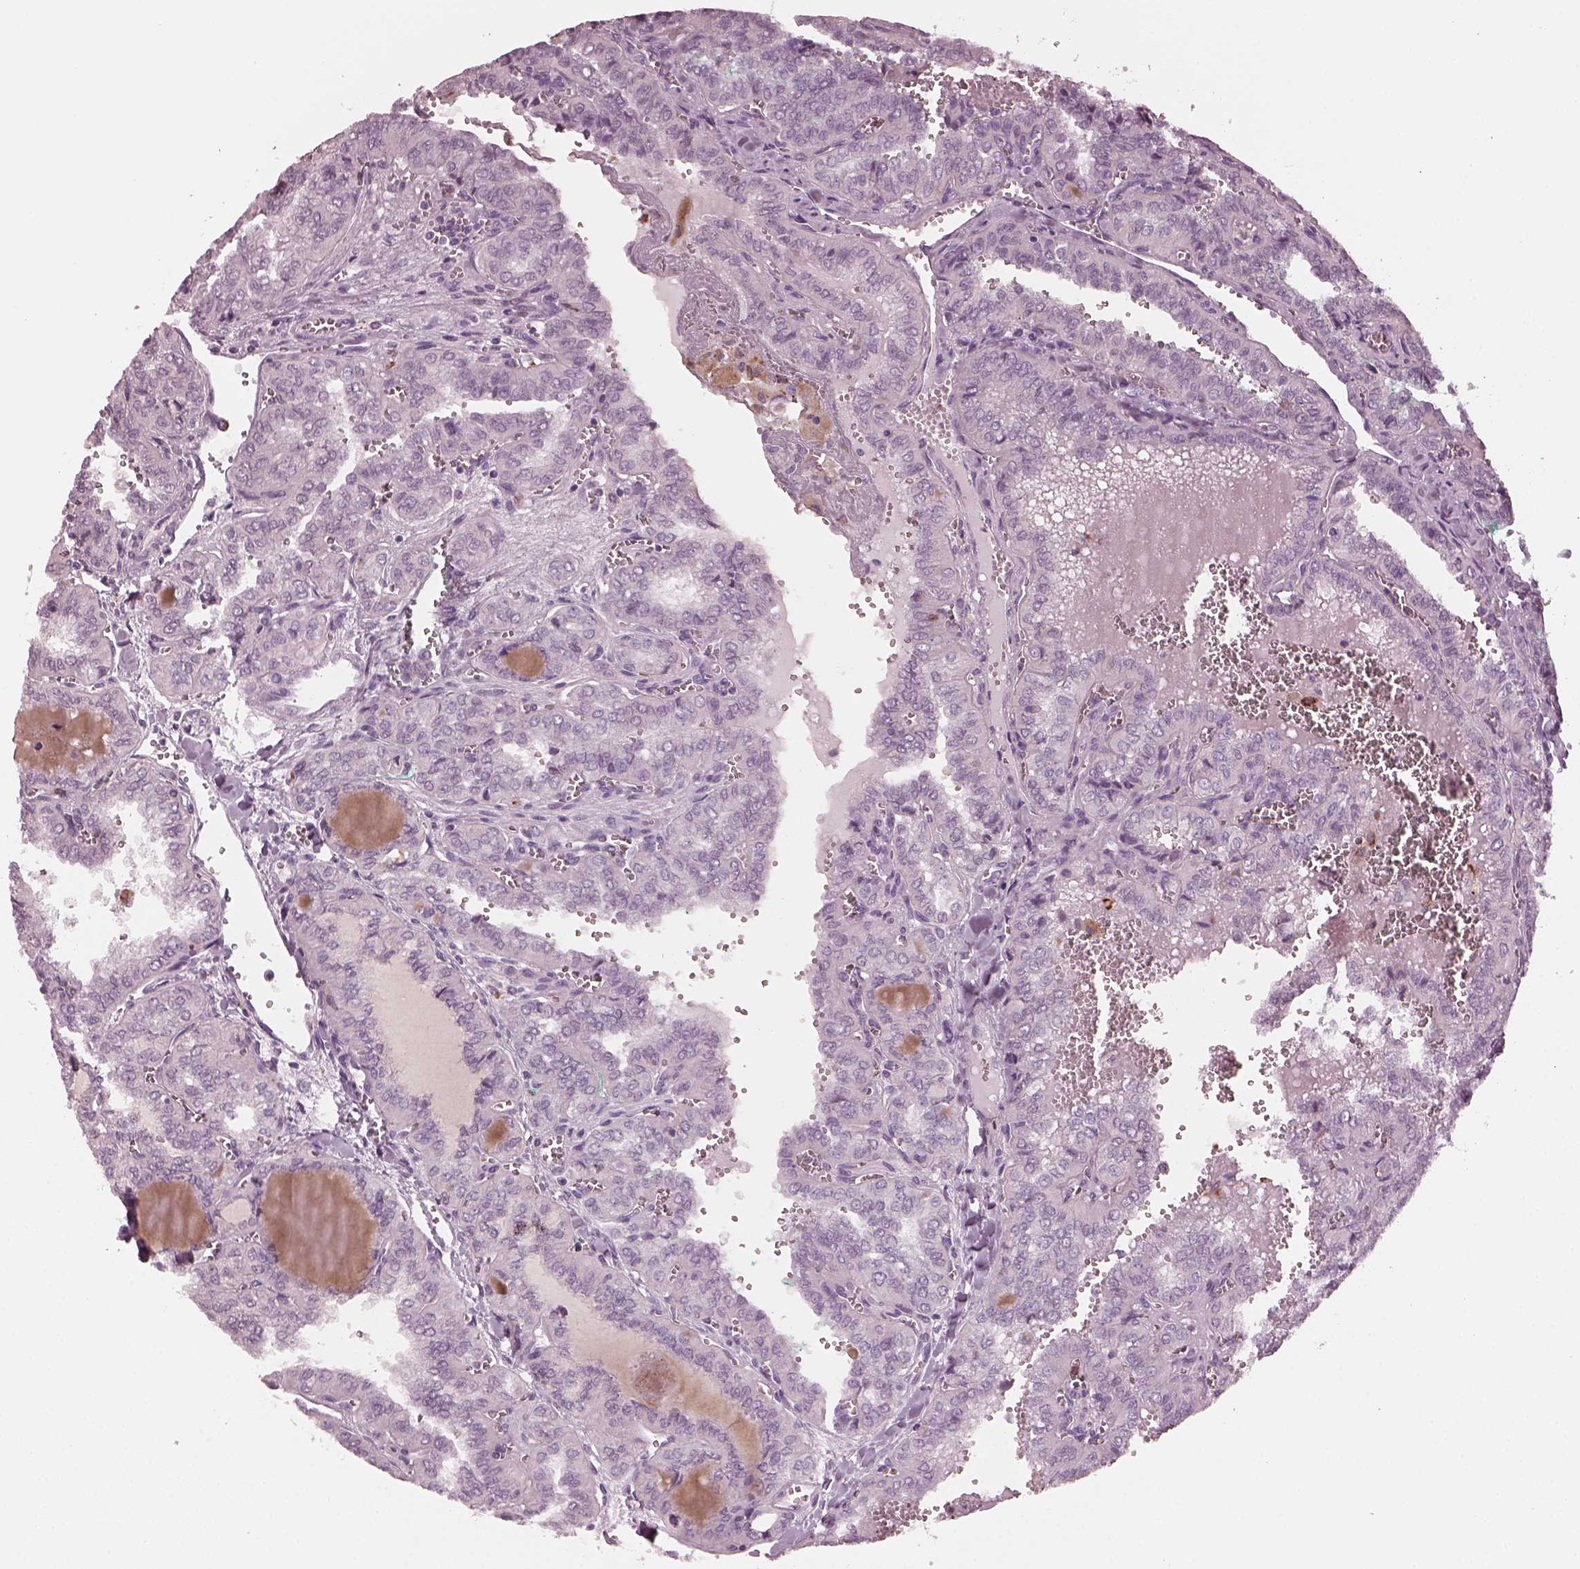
{"staining": {"intensity": "negative", "quantity": "none", "location": "none"}, "tissue": "thyroid cancer", "cell_type": "Tumor cells", "image_type": "cancer", "snomed": [{"axis": "morphology", "description": "Papillary adenocarcinoma, NOS"}, {"axis": "topography", "description": "Thyroid gland"}], "caption": "DAB (3,3'-diaminobenzidine) immunohistochemical staining of thyroid papillary adenocarcinoma shows no significant positivity in tumor cells.", "gene": "SLAMF8", "patient": {"sex": "female", "age": 41}}